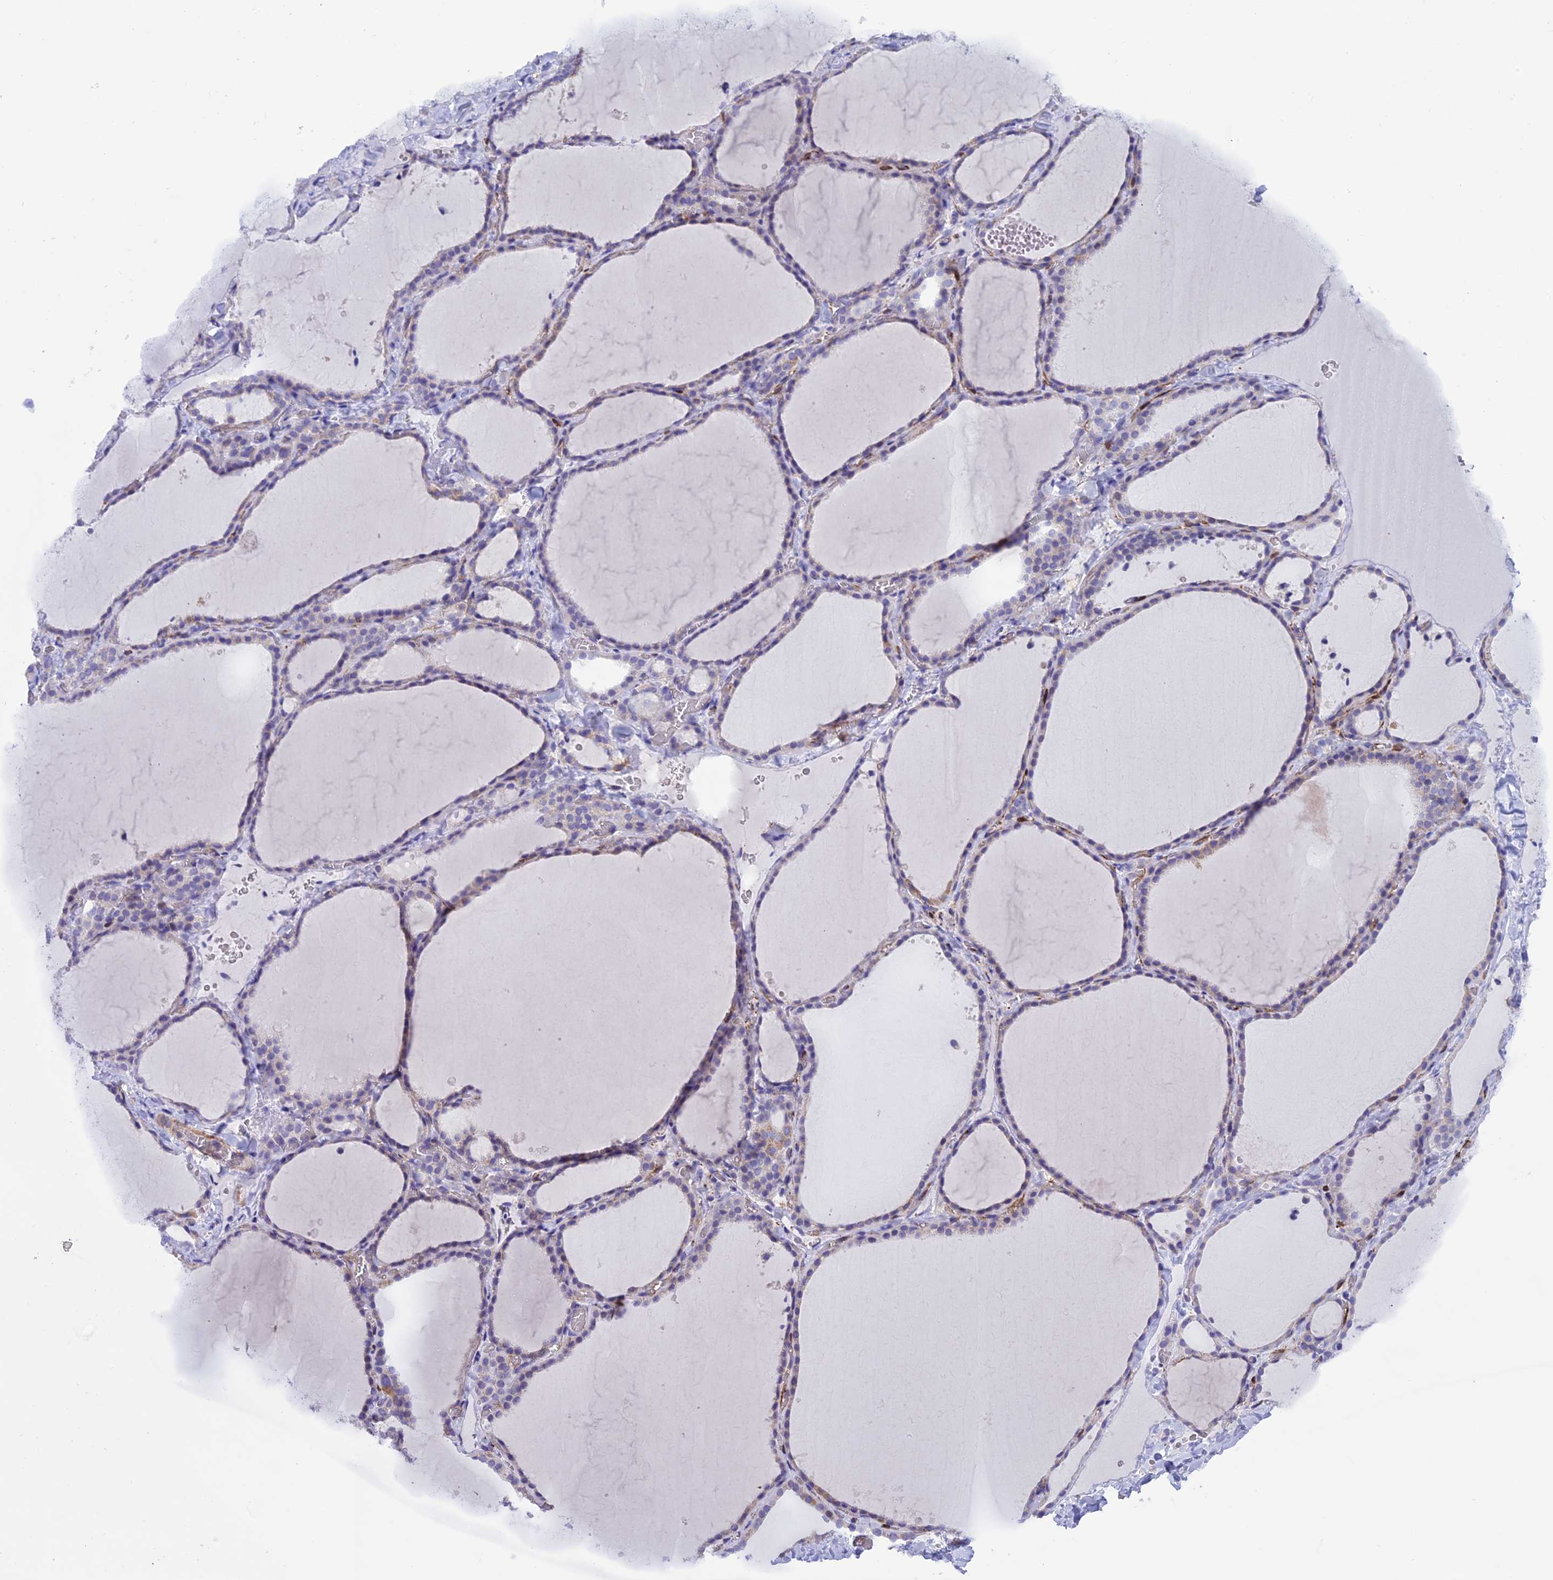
{"staining": {"intensity": "negative", "quantity": "none", "location": "none"}, "tissue": "thyroid gland", "cell_type": "Glandular cells", "image_type": "normal", "snomed": [{"axis": "morphology", "description": "Normal tissue, NOS"}, {"axis": "topography", "description": "Thyroid gland"}], "caption": "DAB immunohistochemical staining of unremarkable human thyroid gland demonstrates no significant staining in glandular cells.", "gene": "IGSF6", "patient": {"sex": "female", "age": 22}}